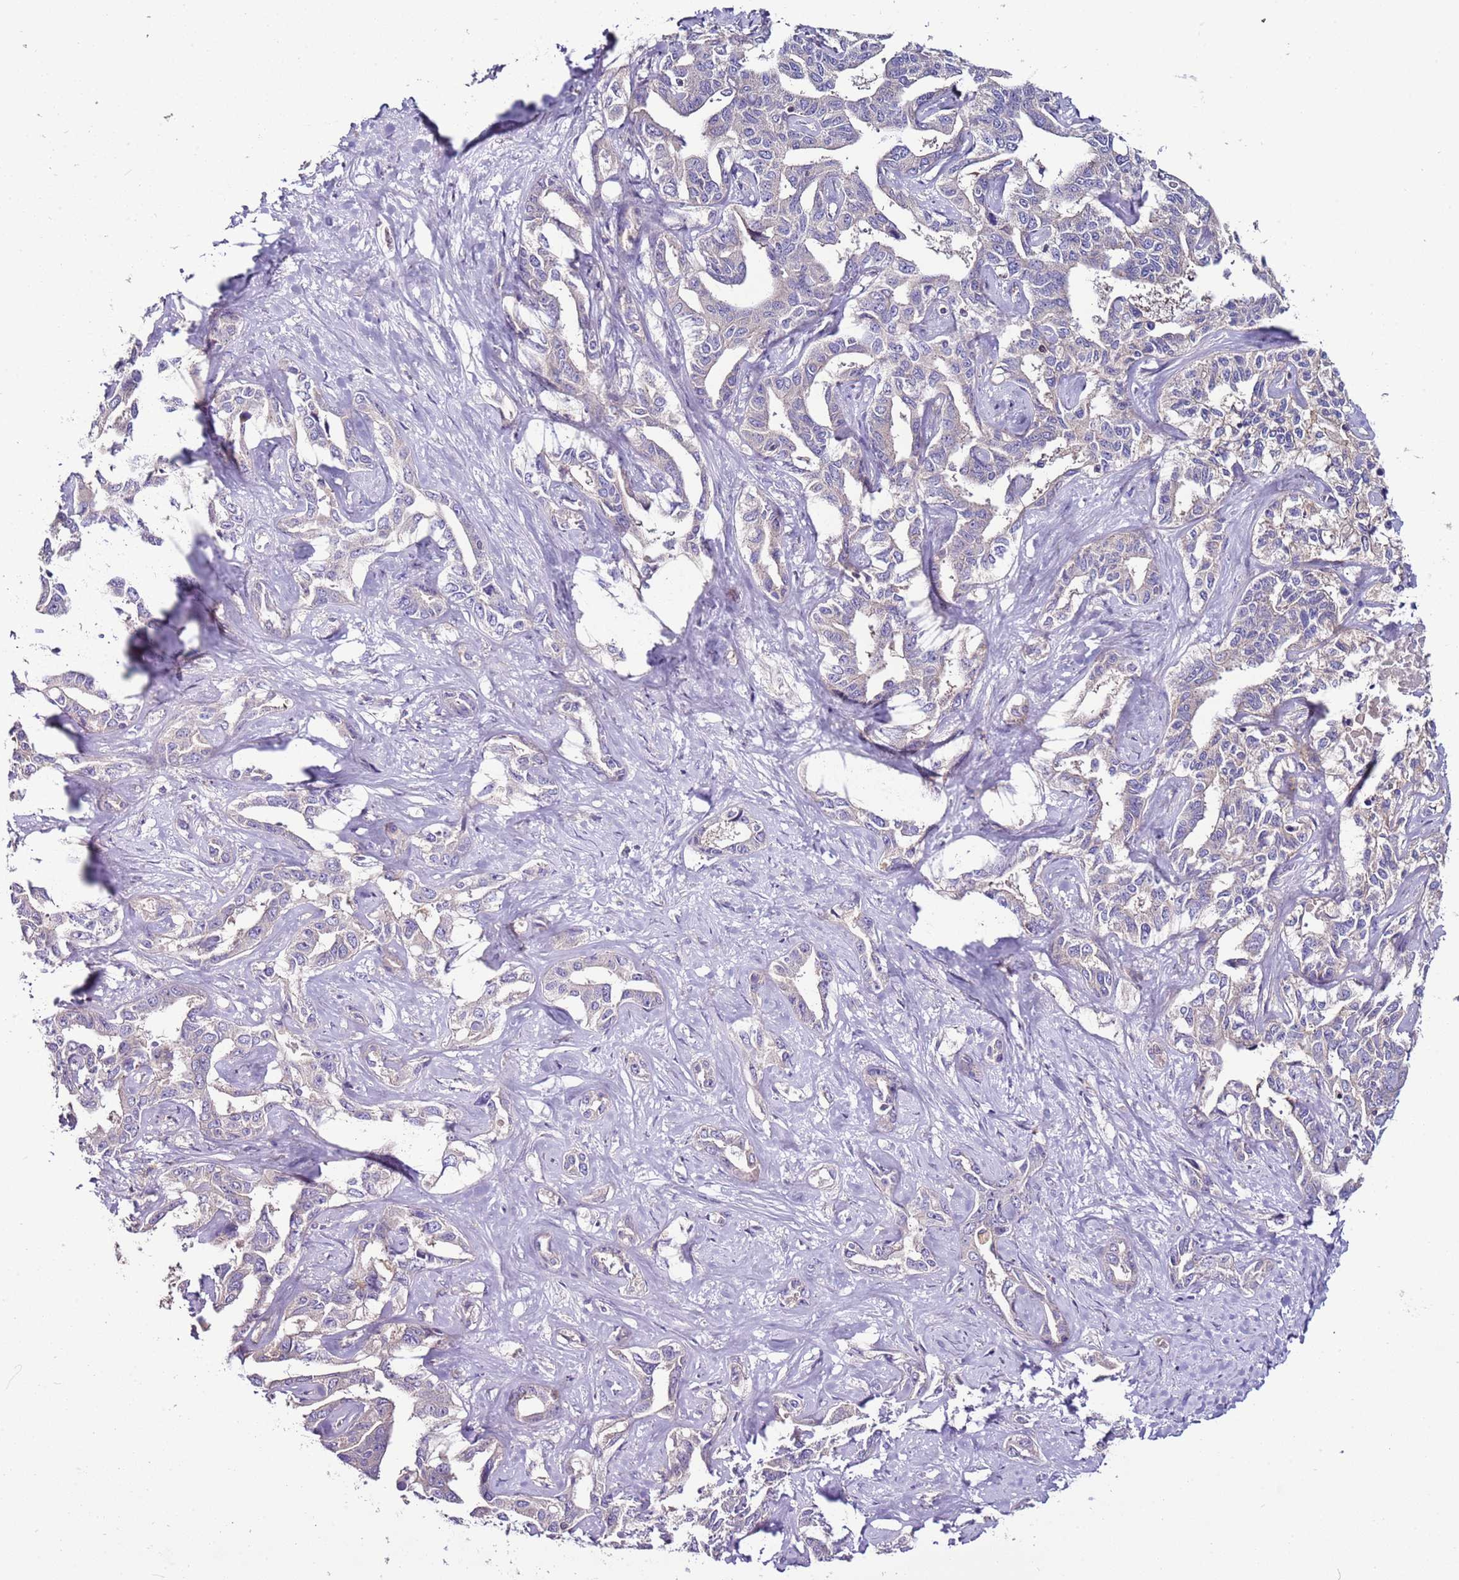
{"staining": {"intensity": "weak", "quantity": "25%-75%", "location": "cytoplasmic/membranous"}, "tissue": "liver cancer", "cell_type": "Tumor cells", "image_type": "cancer", "snomed": [{"axis": "morphology", "description": "Cholangiocarcinoma"}, {"axis": "topography", "description": "Liver"}], "caption": "Protein analysis of liver cholangiocarcinoma tissue reveals weak cytoplasmic/membranous staining in approximately 25%-75% of tumor cells.", "gene": "IGIP", "patient": {"sex": "male", "age": 59}}